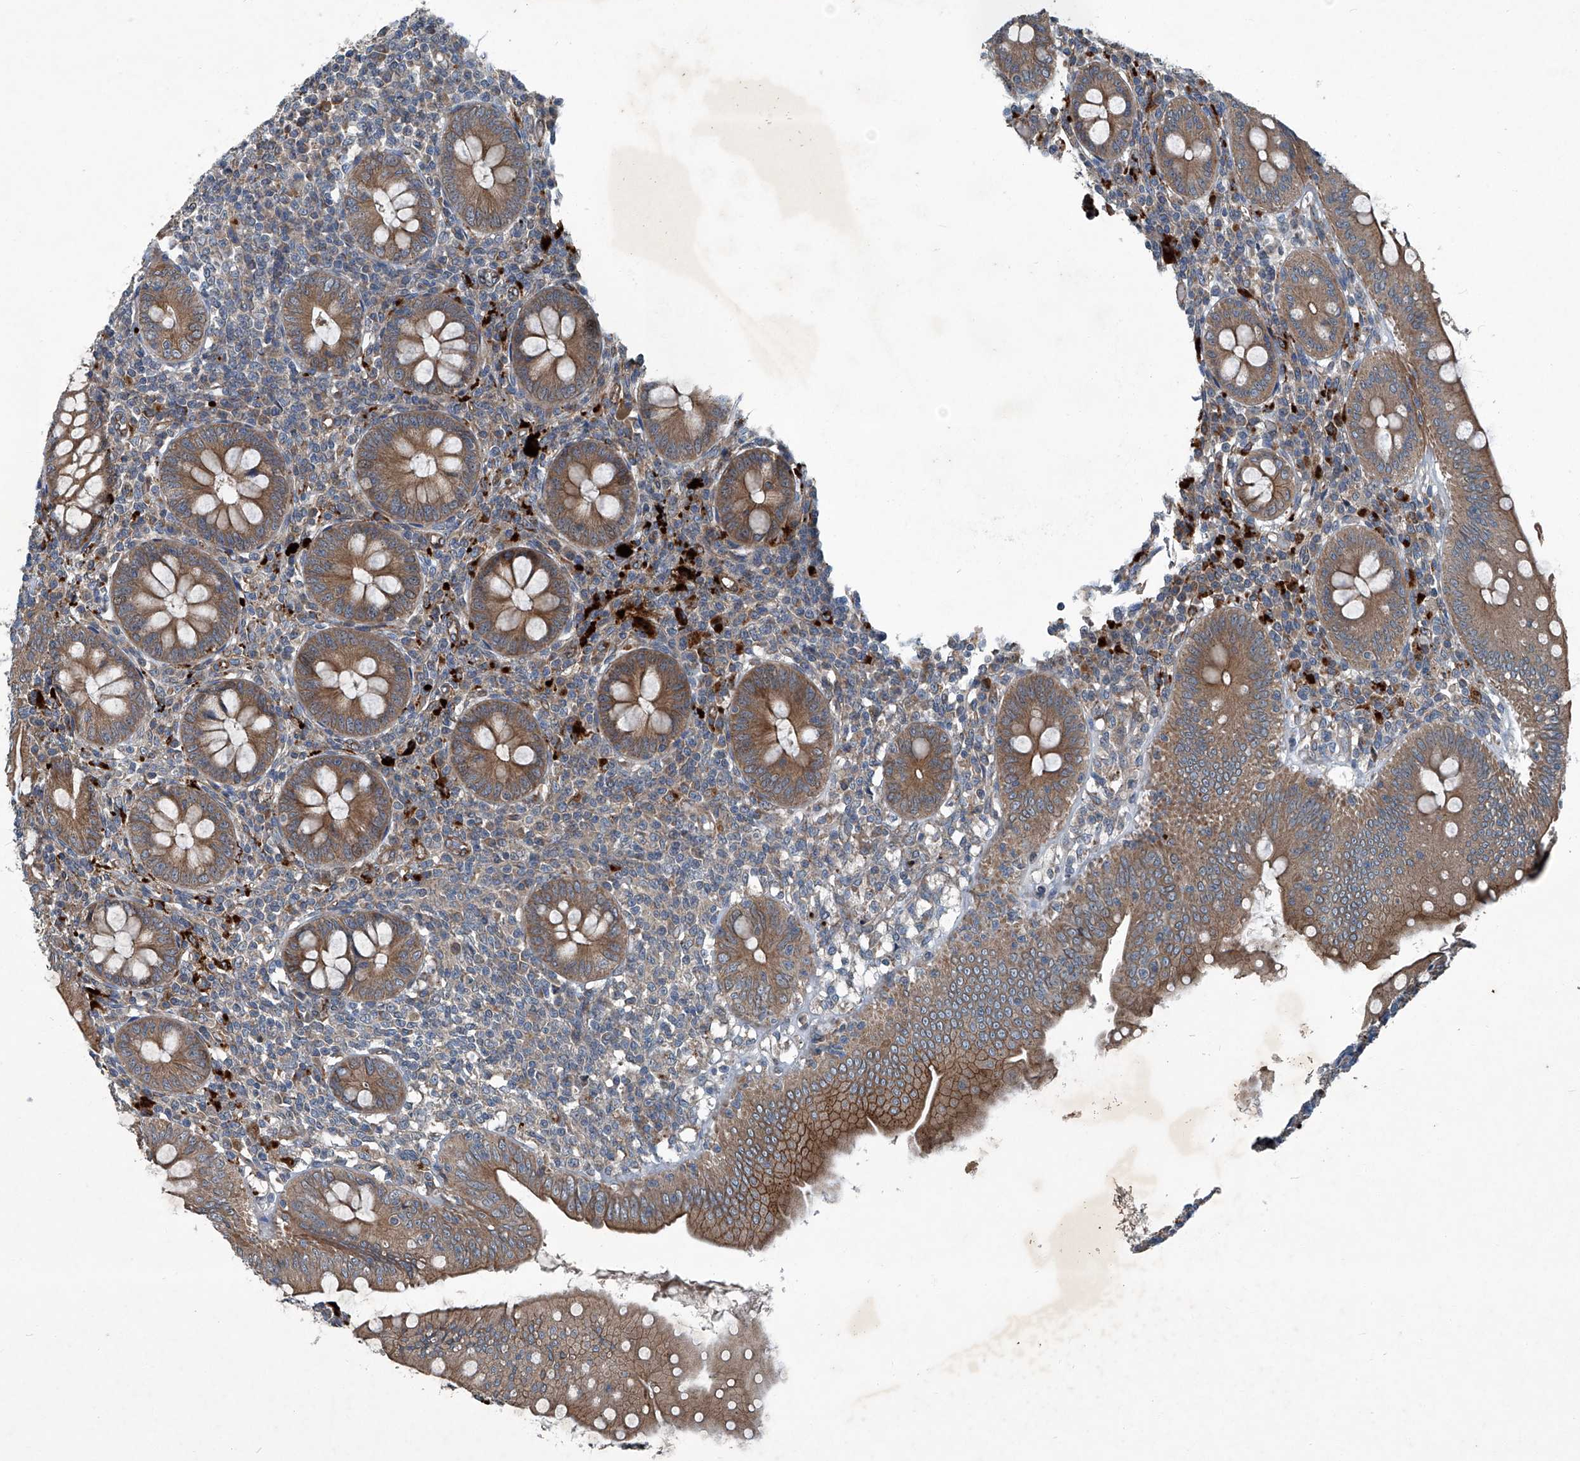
{"staining": {"intensity": "strong", "quantity": ">75%", "location": "cytoplasmic/membranous"}, "tissue": "appendix", "cell_type": "Glandular cells", "image_type": "normal", "snomed": [{"axis": "morphology", "description": "Normal tissue, NOS"}, {"axis": "topography", "description": "Appendix"}], "caption": "About >75% of glandular cells in unremarkable human appendix exhibit strong cytoplasmic/membranous protein expression as visualized by brown immunohistochemical staining.", "gene": "SENP2", "patient": {"sex": "male", "age": 14}}